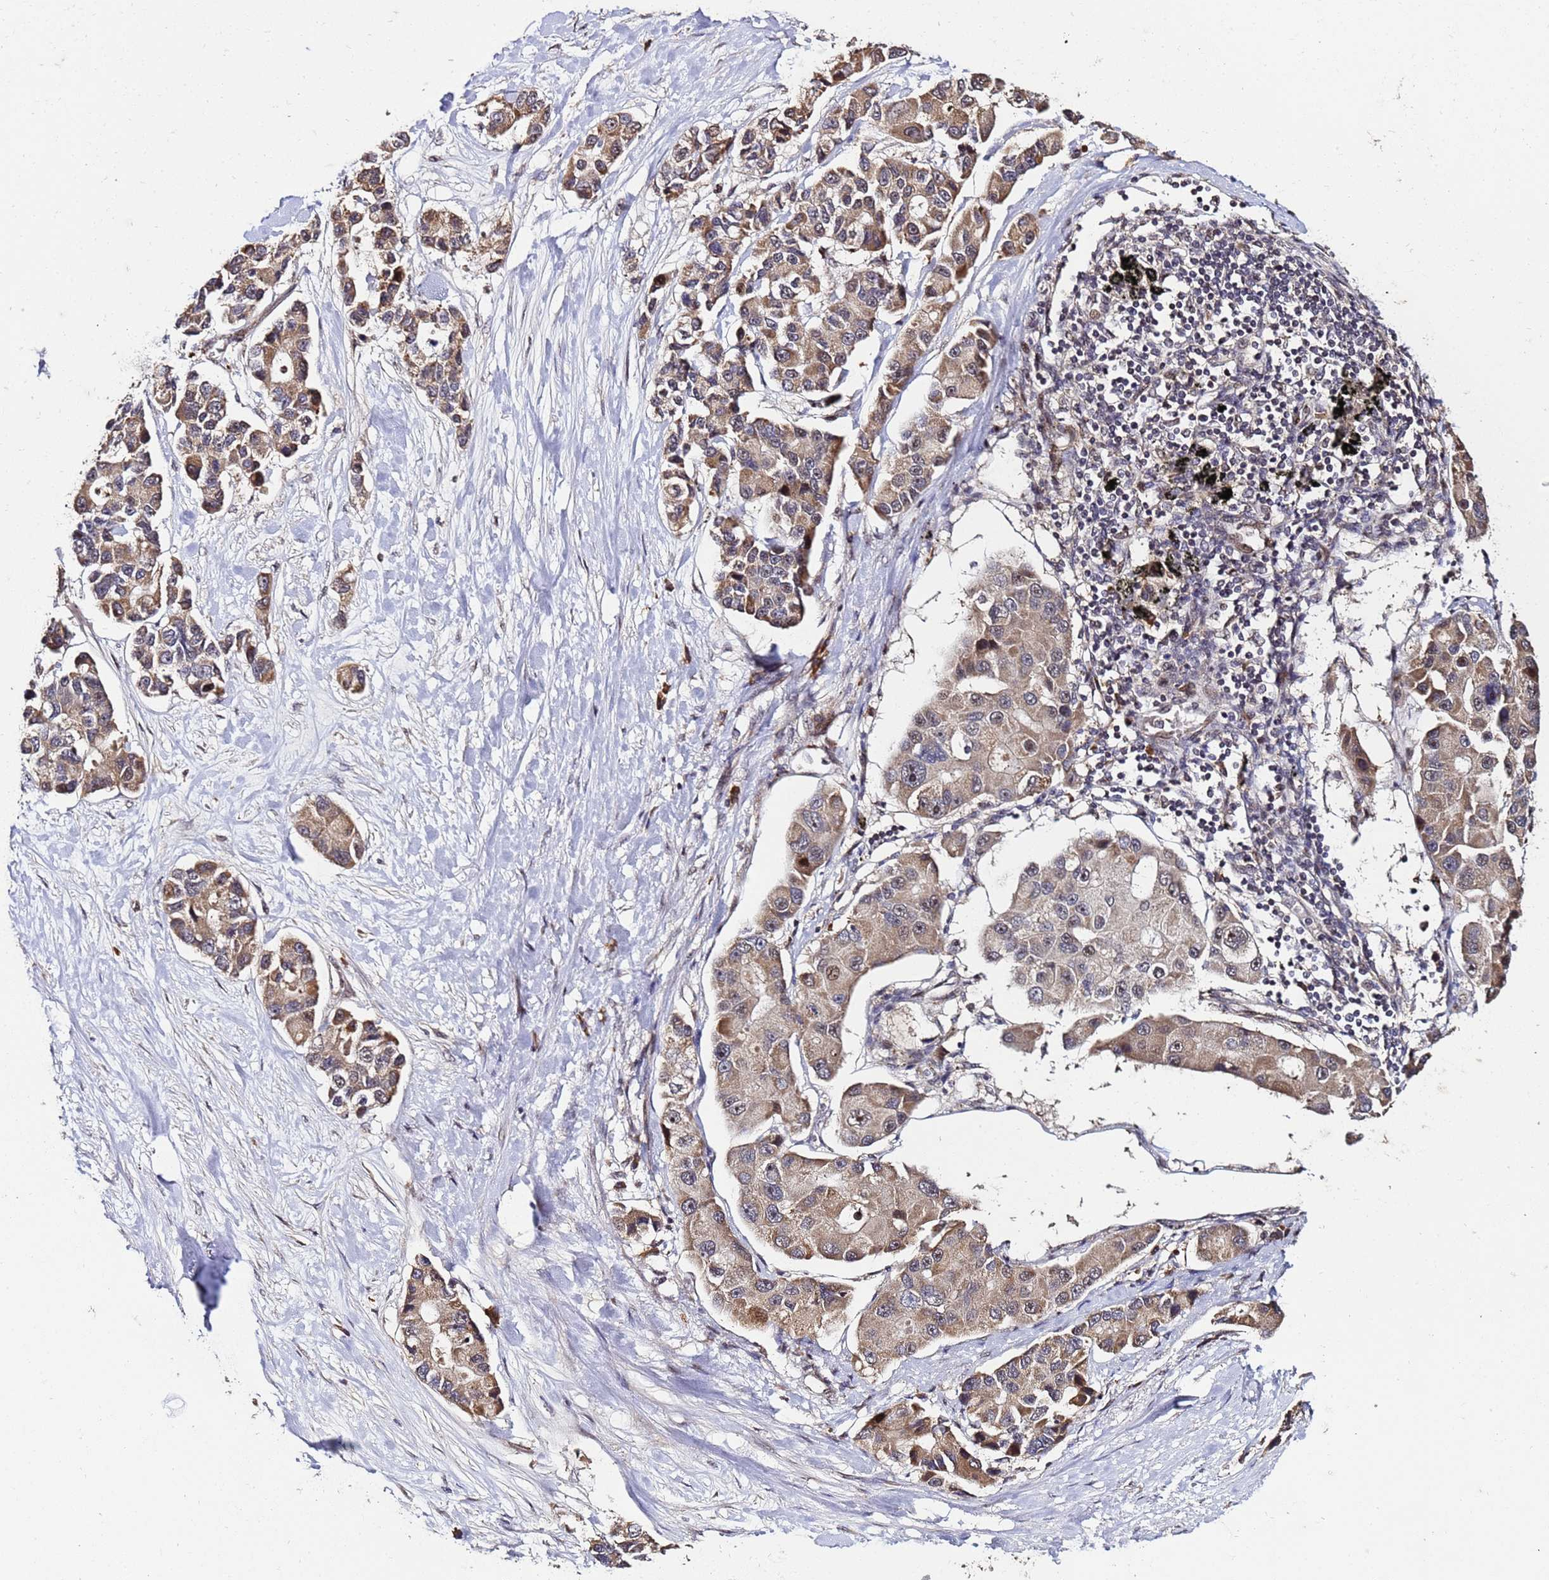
{"staining": {"intensity": "moderate", "quantity": ">75%", "location": "cytoplasmic/membranous"}, "tissue": "lung cancer", "cell_type": "Tumor cells", "image_type": "cancer", "snomed": [{"axis": "morphology", "description": "Adenocarcinoma, NOS"}, {"axis": "topography", "description": "Lung"}], "caption": "Immunohistochemistry (IHC) (DAB) staining of lung cancer exhibits moderate cytoplasmic/membranous protein positivity in about >75% of tumor cells.", "gene": "WNK4", "patient": {"sex": "female", "age": 54}}